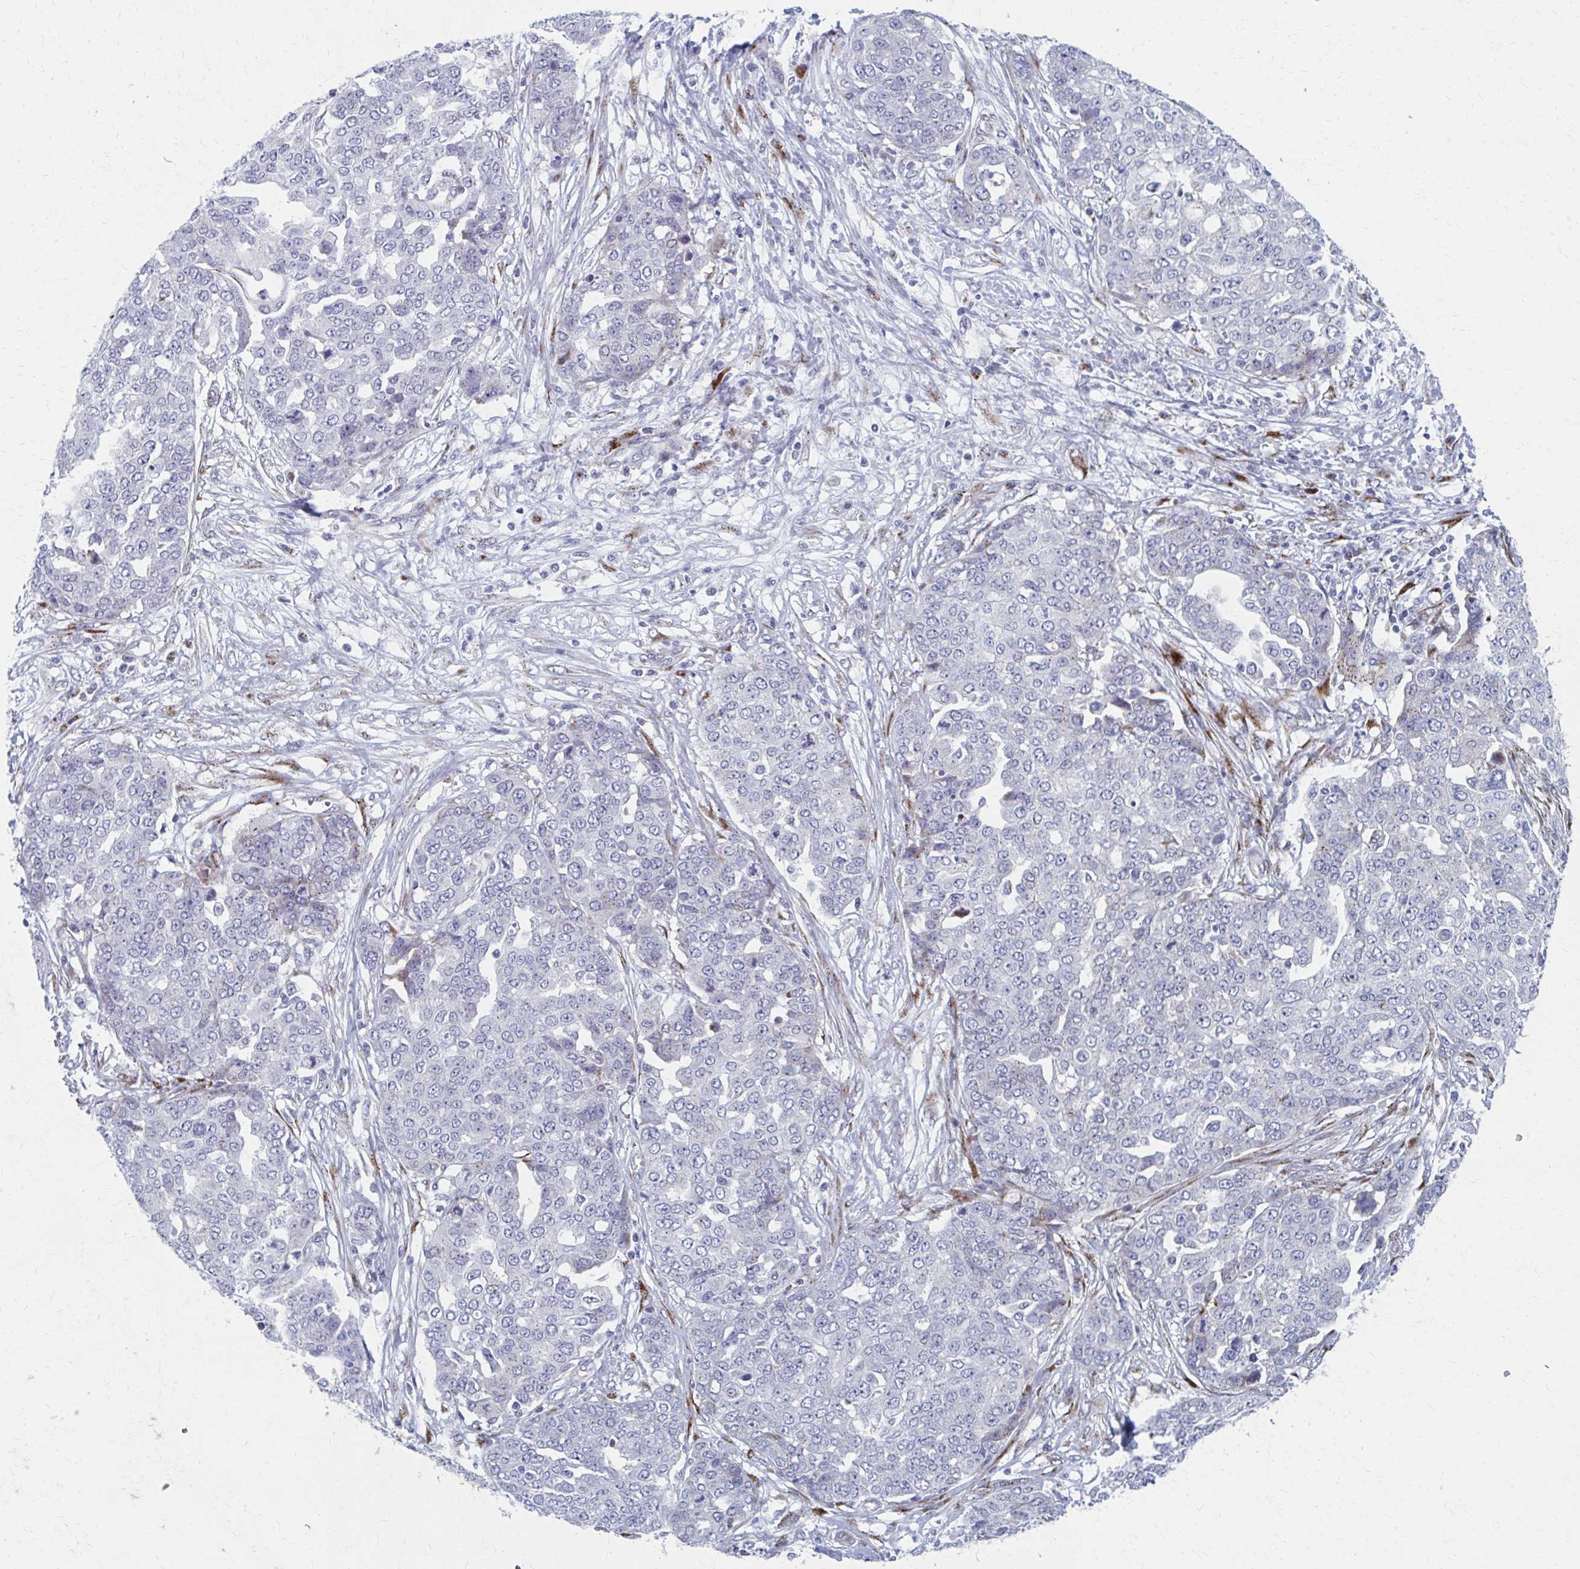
{"staining": {"intensity": "negative", "quantity": "none", "location": "none"}, "tissue": "ovarian cancer", "cell_type": "Tumor cells", "image_type": "cancer", "snomed": [{"axis": "morphology", "description": "Cystadenocarcinoma, serous, NOS"}, {"axis": "topography", "description": "Soft tissue"}, {"axis": "topography", "description": "Ovary"}], "caption": "Ovarian serous cystadenocarcinoma was stained to show a protein in brown. There is no significant expression in tumor cells.", "gene": "OLFM2", "patient": {"sex": "female", "age": 57}}